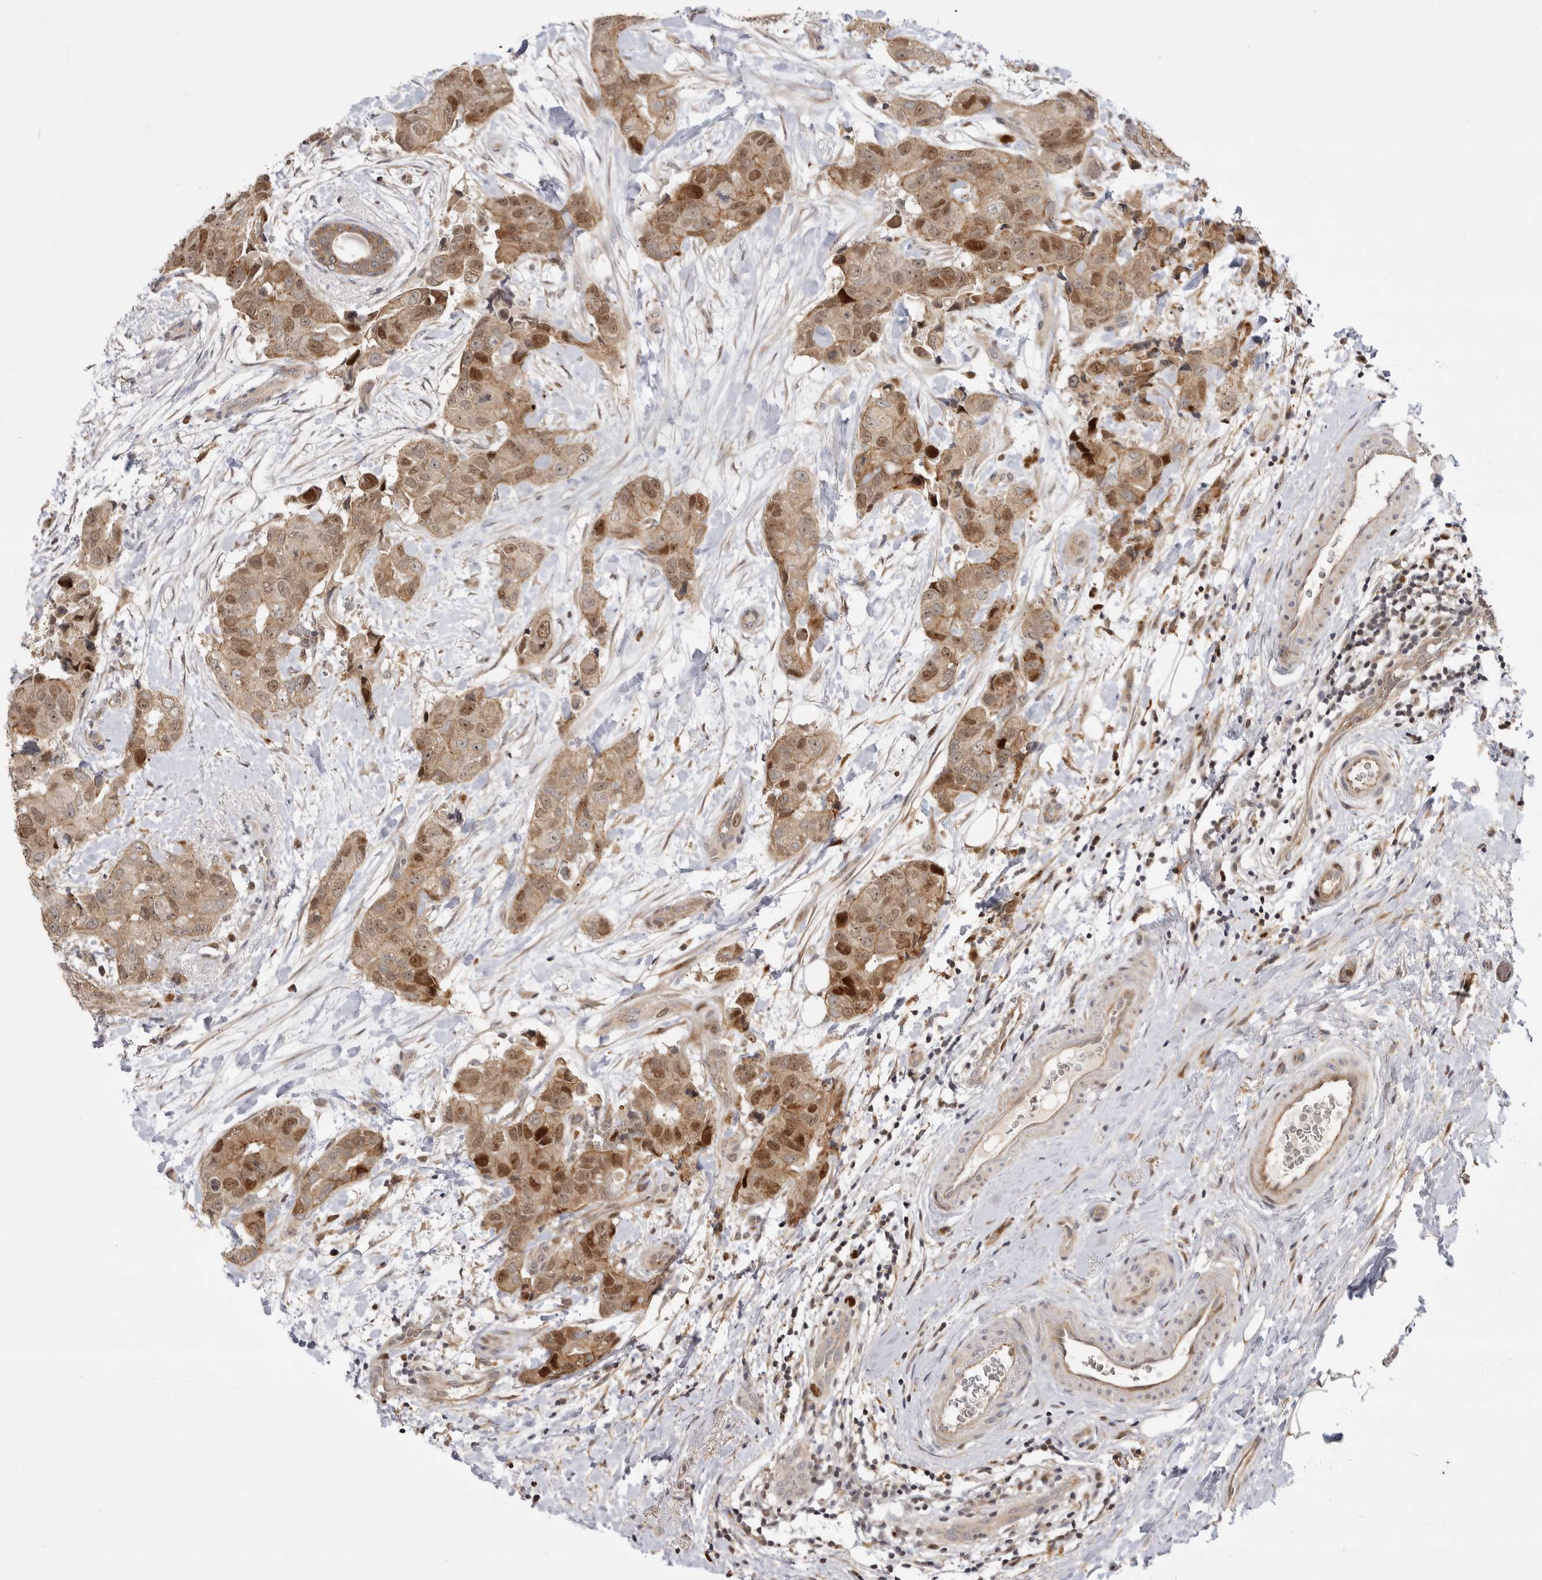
{"staining": {"intensity": "moderate", "quantity": ">75%", "location": "cytoplasmic/membranous,nuclear"}, "tissue": "breast cancer", "cell_type": "Tumor cells", "image_type": "cancer", "snomed": [{"axis": "morphology", "description": "Duct carcinoma"}, {"axis": "topography", "description": "Breast"}], "caption": "Breast cancer stained for a protein (brown) exhibits moderate cytoplasmic/membranous and nuclear positive staining in approximately >75% of tumor cells.", "gene": "CSNK1G3", "patient": {"sex": "female", "age": 62}}